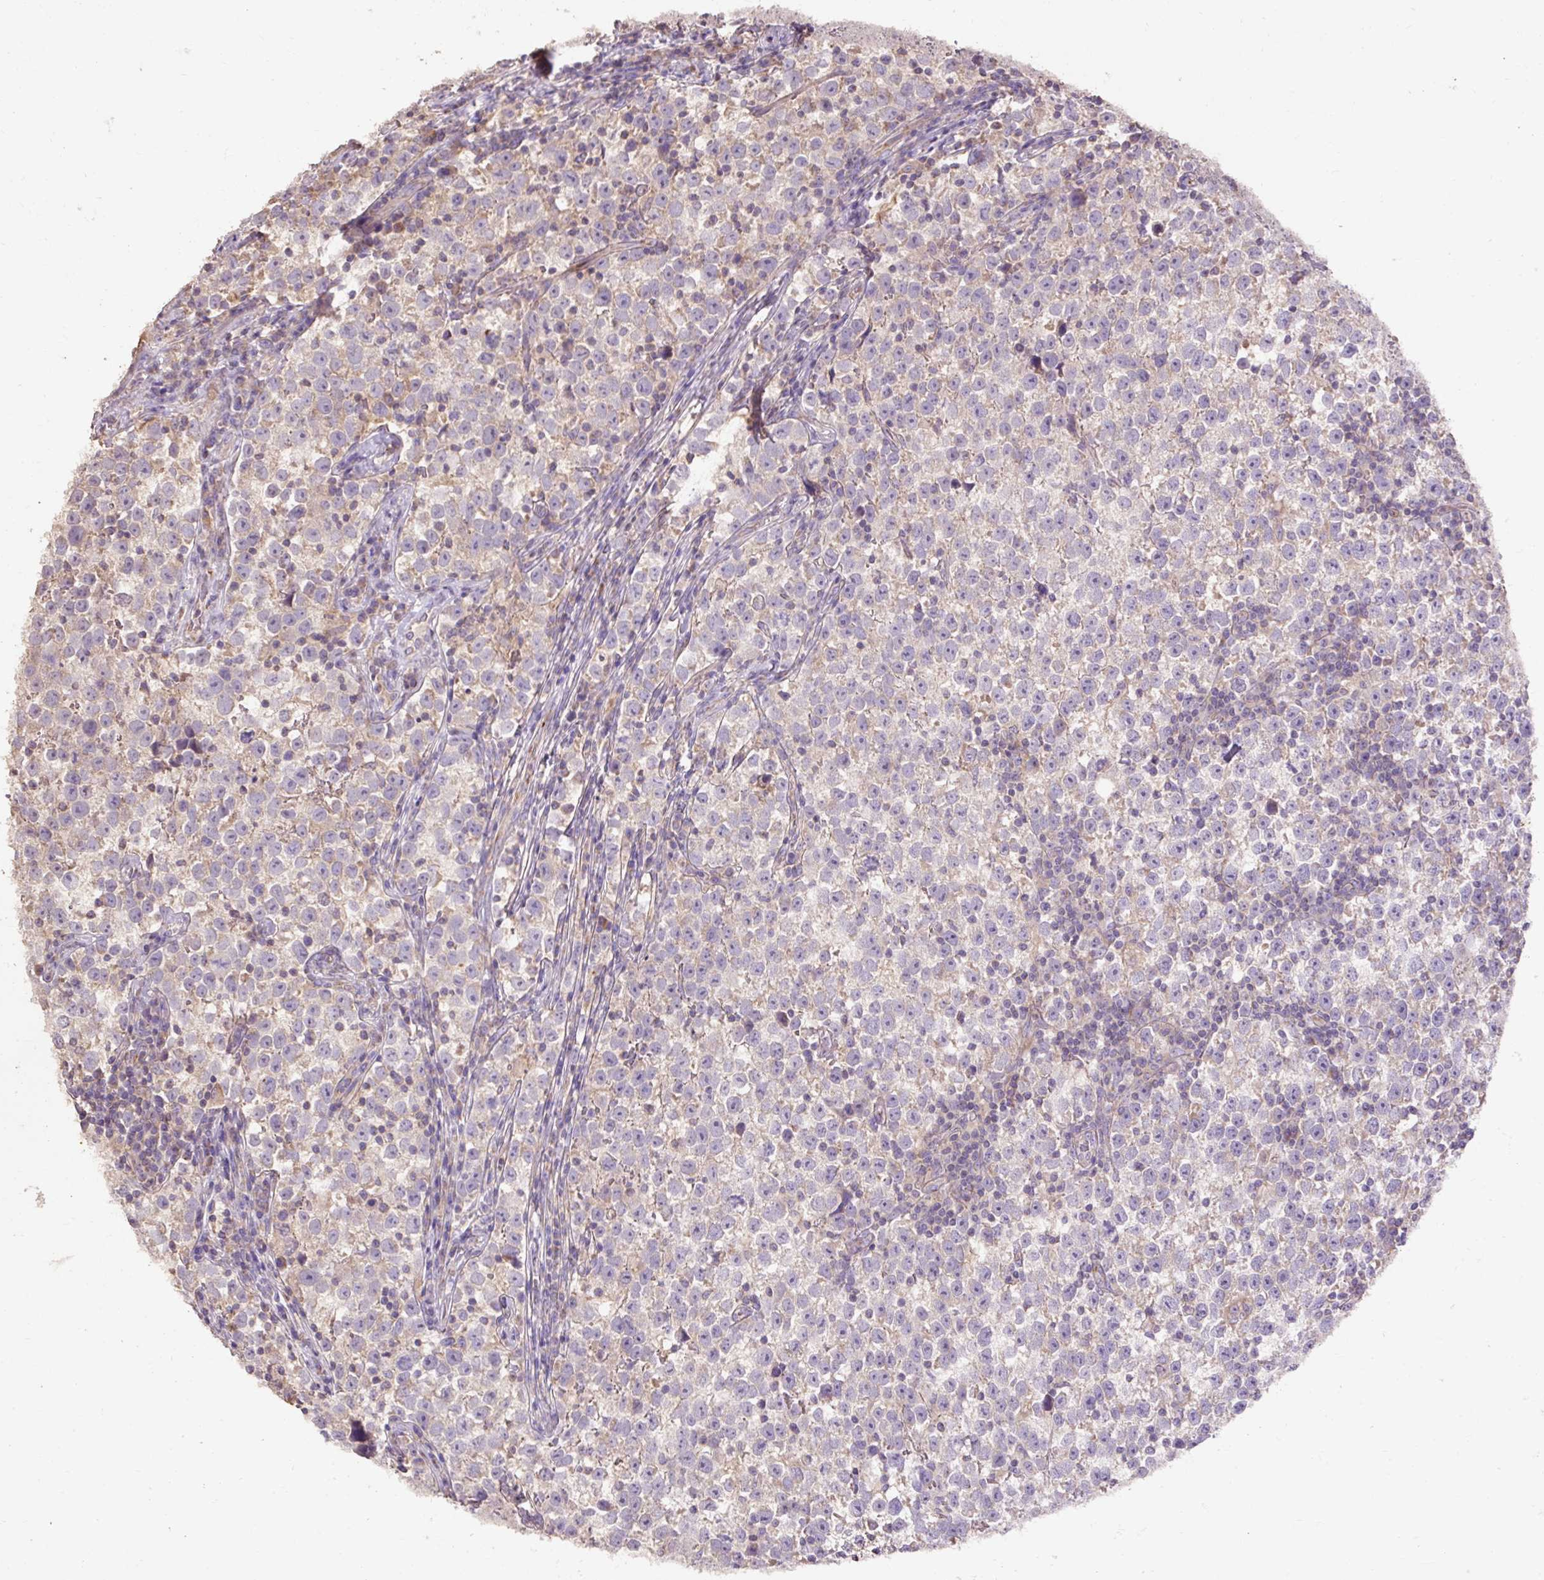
{"staining": {"intensity": "negative", "quantity": "none", "location": "none"}, "tissue": "testis cancer", "cell_type": "Tumor cells", "image_type": "cancer", "snomed": [{"axis": "morphology", "description": "Normal tissue, NOS"}, {"axis": "morphology", "description": "Seminoma, NOS"}, {"axis": "topography", "description": "Testis"}], "caption": "Immunohistochemistry (IHC) image of neoplastic tissue: seminoma (testis) stained with DAB (3,3'-diaminobenzidine) exhibits no significant protein staining in tumor cells.", "gene": "ABR", "patient": {"sex": "male", "age": 43}}